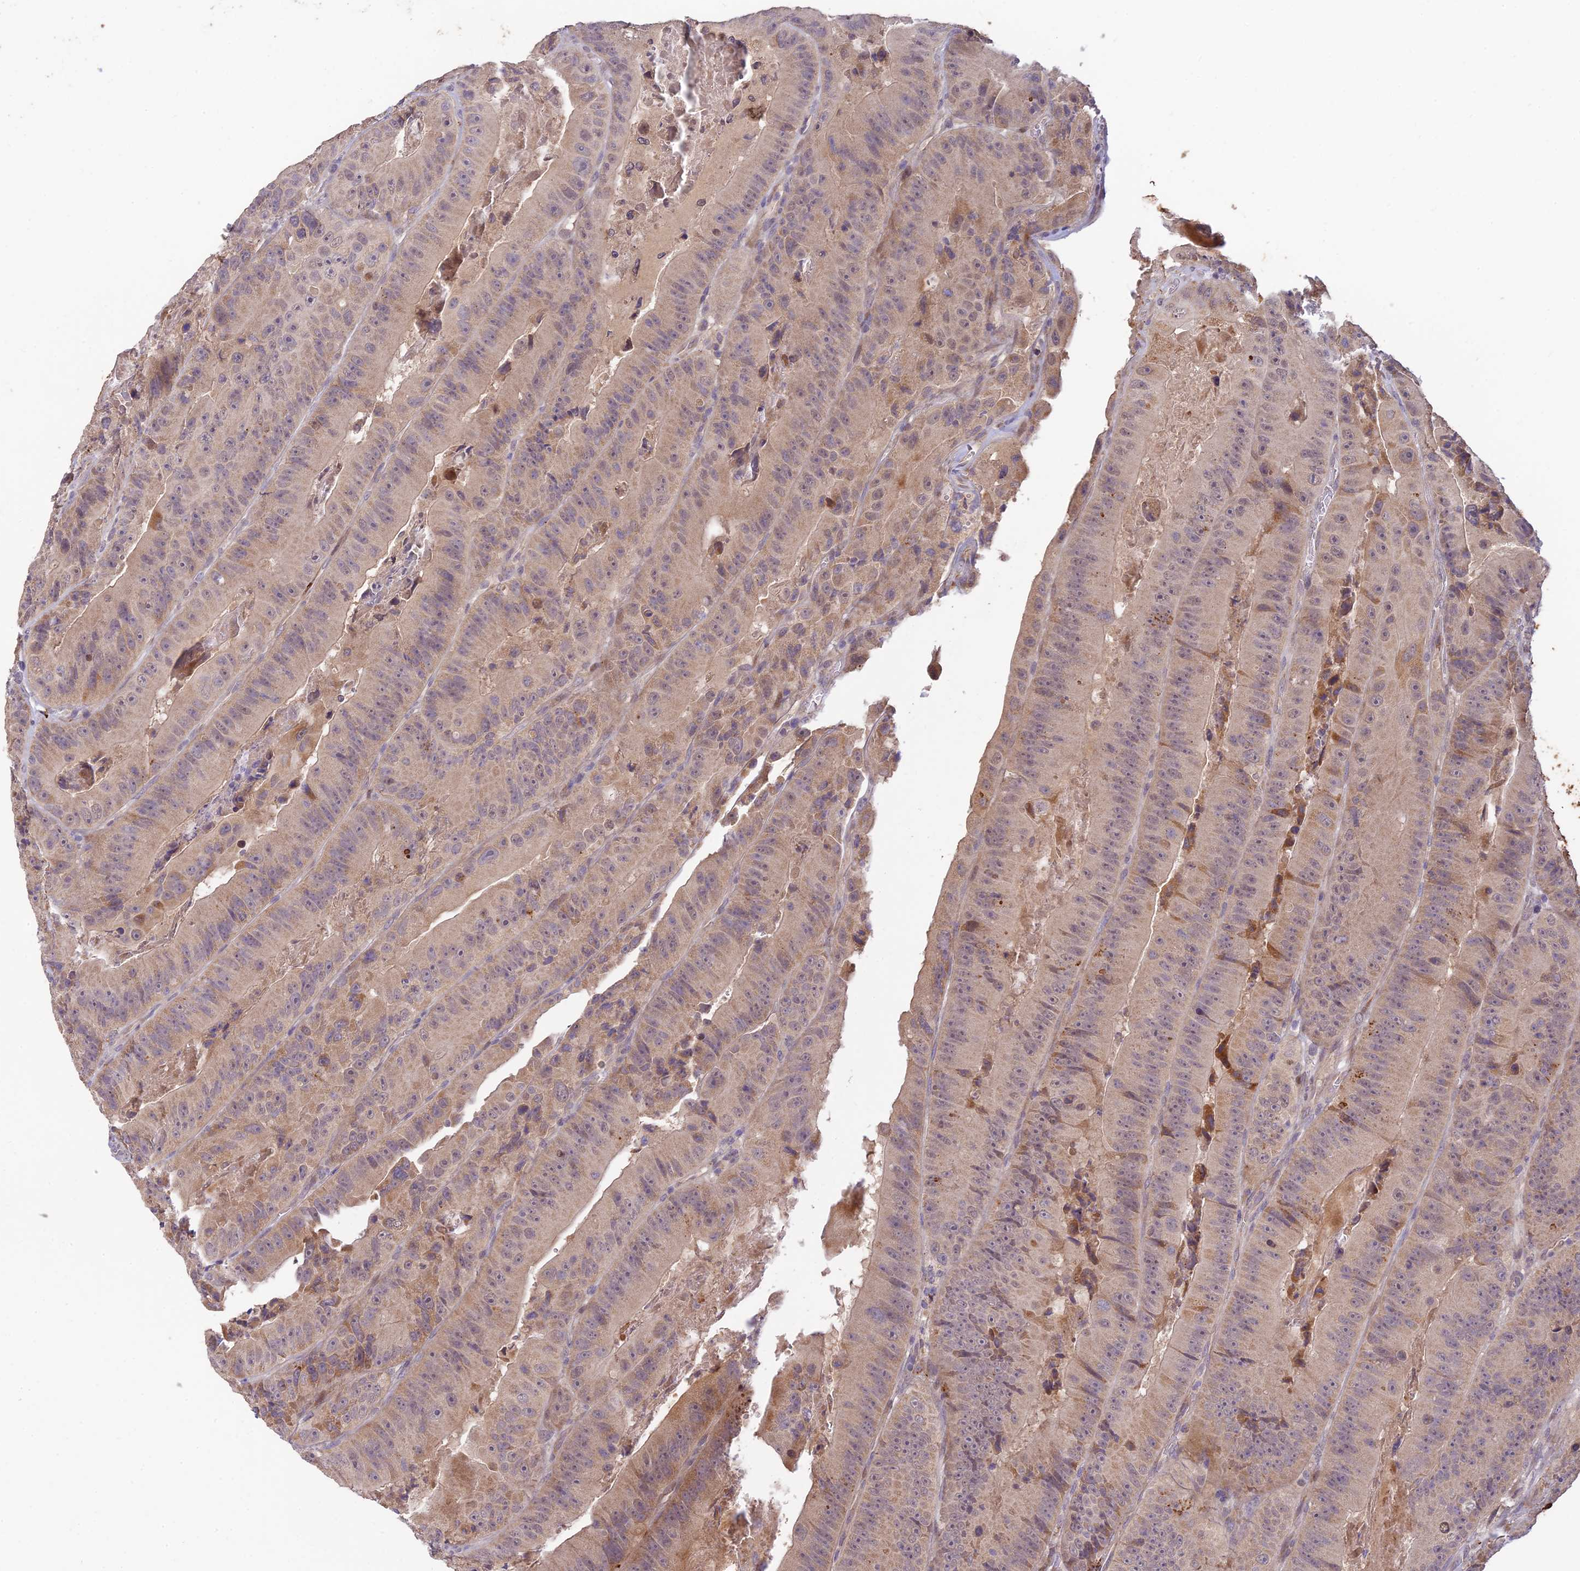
{"staining": {"intensity": "weak", "quantity": "<25%", "location": "cytoplasmic/membranous"}, "tissue": "colorectal cancer", "cell_type": "Tumor cells", "image_type": "cancer", "snomed": [{"axis": "morphology", "description": "Adenocarcinoma, NOS"}, {"axis": "topography", "description": "Colon"}], "caption": "High power microscopy photomicrograph of an IHC image of colorectal cancer, revealing no significant positivity in tumor cells.", "gene": "ASPDH", "patient": {"sex": "female", "age": 86}}